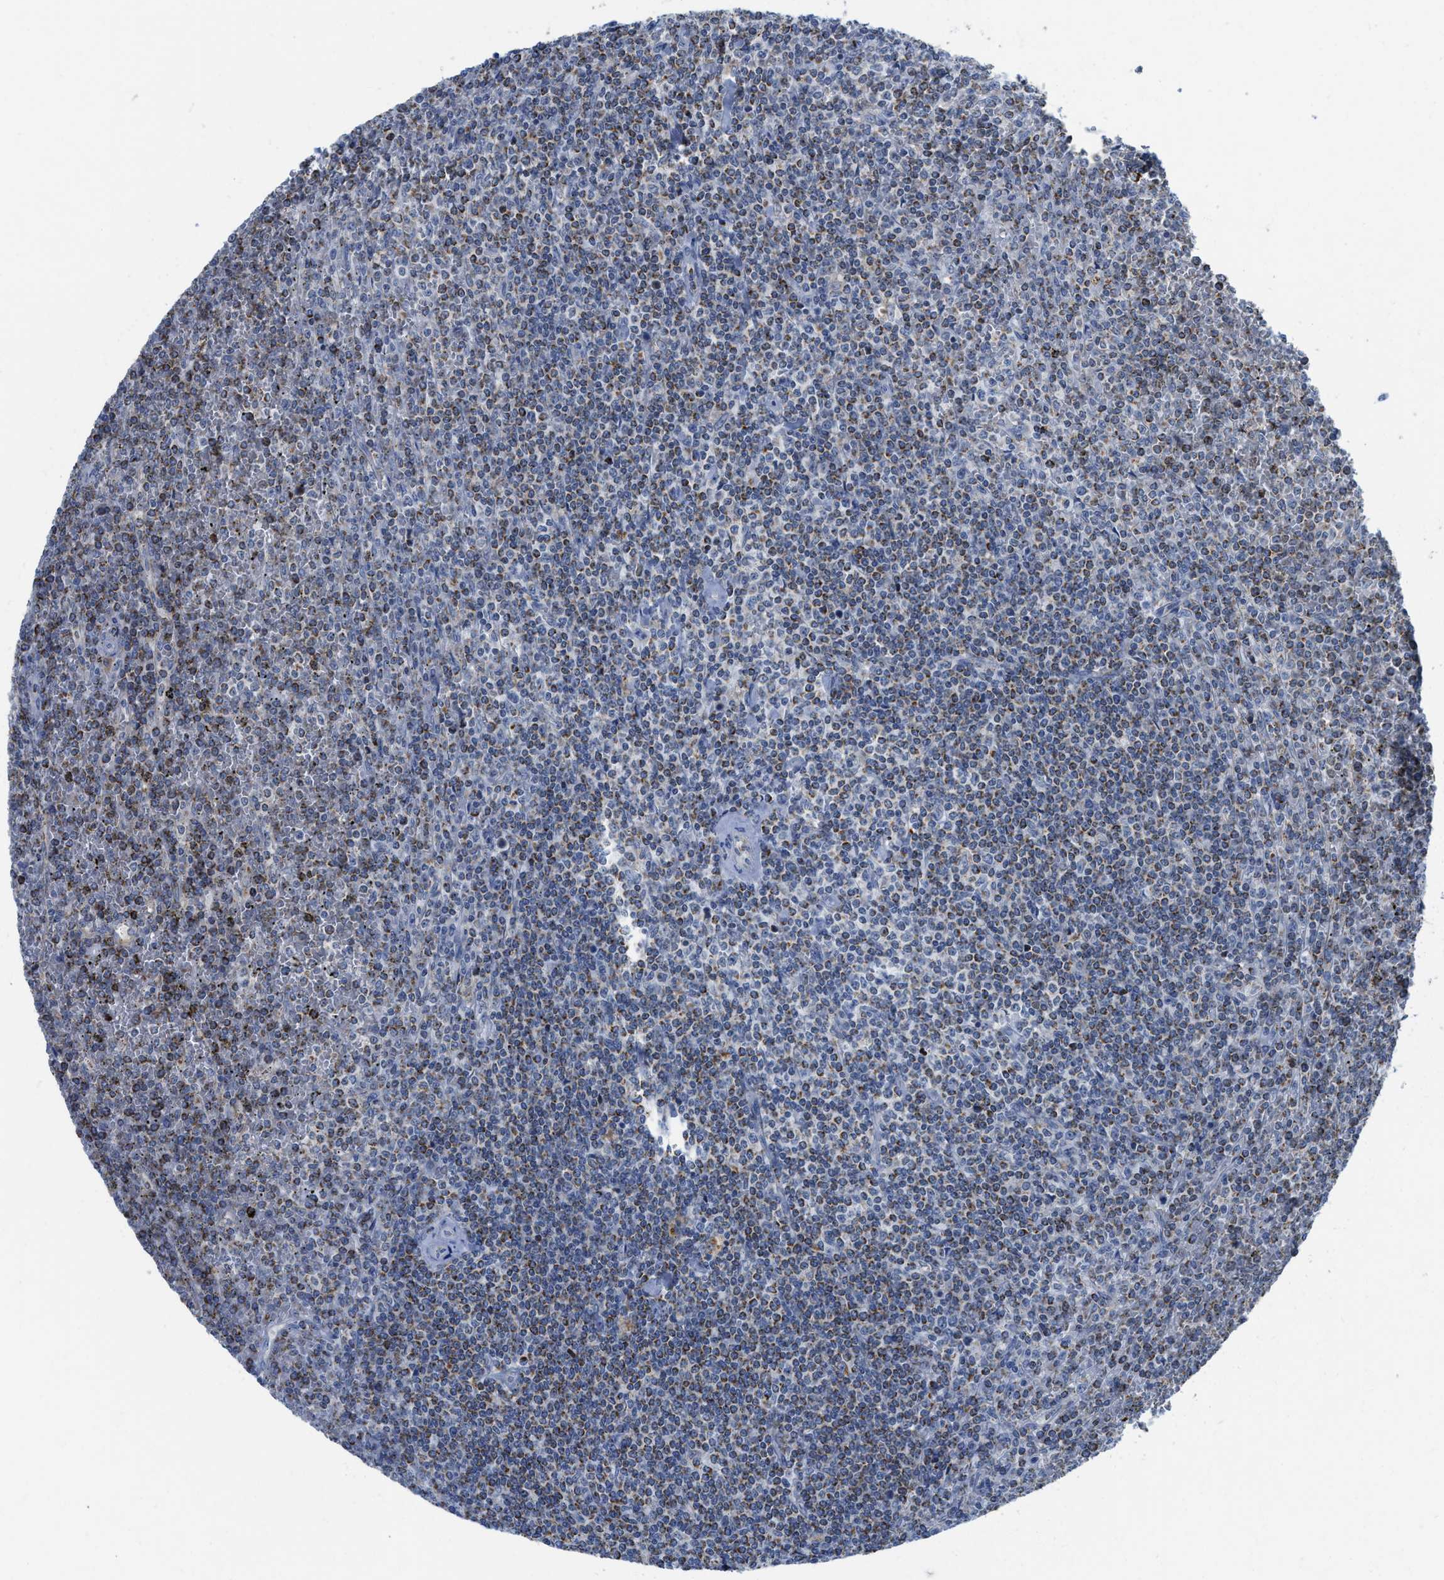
{"staining": {"intensity": "moderate", "quantity": "25%-75%", "location": "cytoplasmic/membranous"}, "tissue": "lymphoma", "cell_type": "Tumor cells", "image_type": "cancer", "snomed": [{"axis": "morphology", "description": "Malignant lymphoma, non-Hodgkin's type, Low grade"}, {"axis": "topography", "description": "Spleen"}], "caption": "A micrograph of lymphoma stained for a protein reveals moderate cytoplasmic/membranous brown staining in tumor cells.", "gene": "GATD3", "patient": {"sex": "female", "age": 19}}